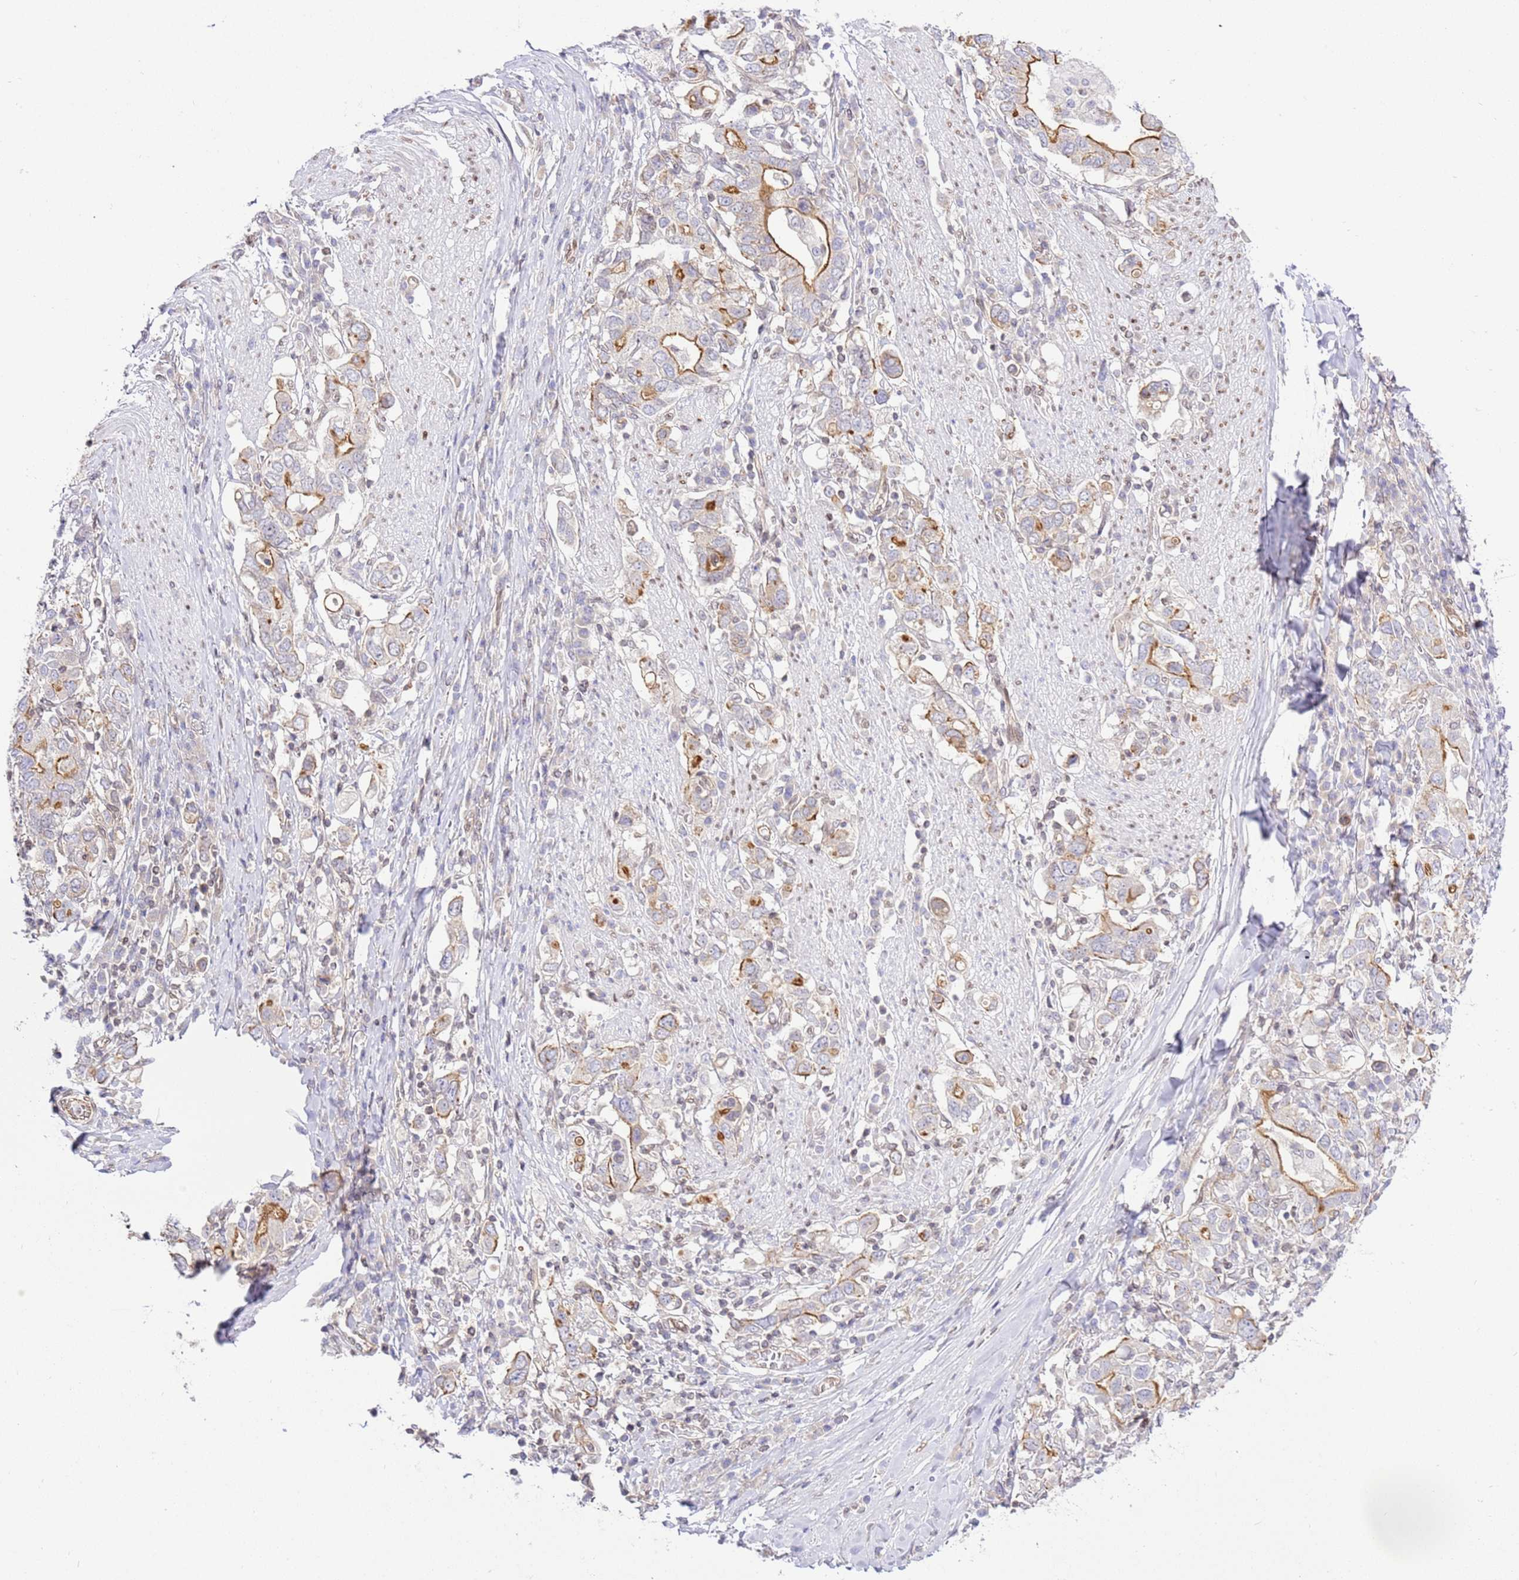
{"staining": {"intensity": "moderate", "quantity": "25%-75%", "location": "cytoplasmic/membranous"}, "tissue": "stomach cancer", "cell_type": "Tumor cells", "image_type": "cancer", "snomed": [{"axis": "morphology", "description": "Adenocarcinoma, NOS"}, {"axis": "topography", "description": "Stomach, upper"}, {"axis": "topography", "description": "Stomach"}], "caption": "There is medium levels of moderate cytoplasmic/membranous staining in tumor cells of stomach cancer, as demonstrated by immunohistochemical staining (brown color).", "gene": "TRIM37", "patient": {"sex": "male", "age": 62}}